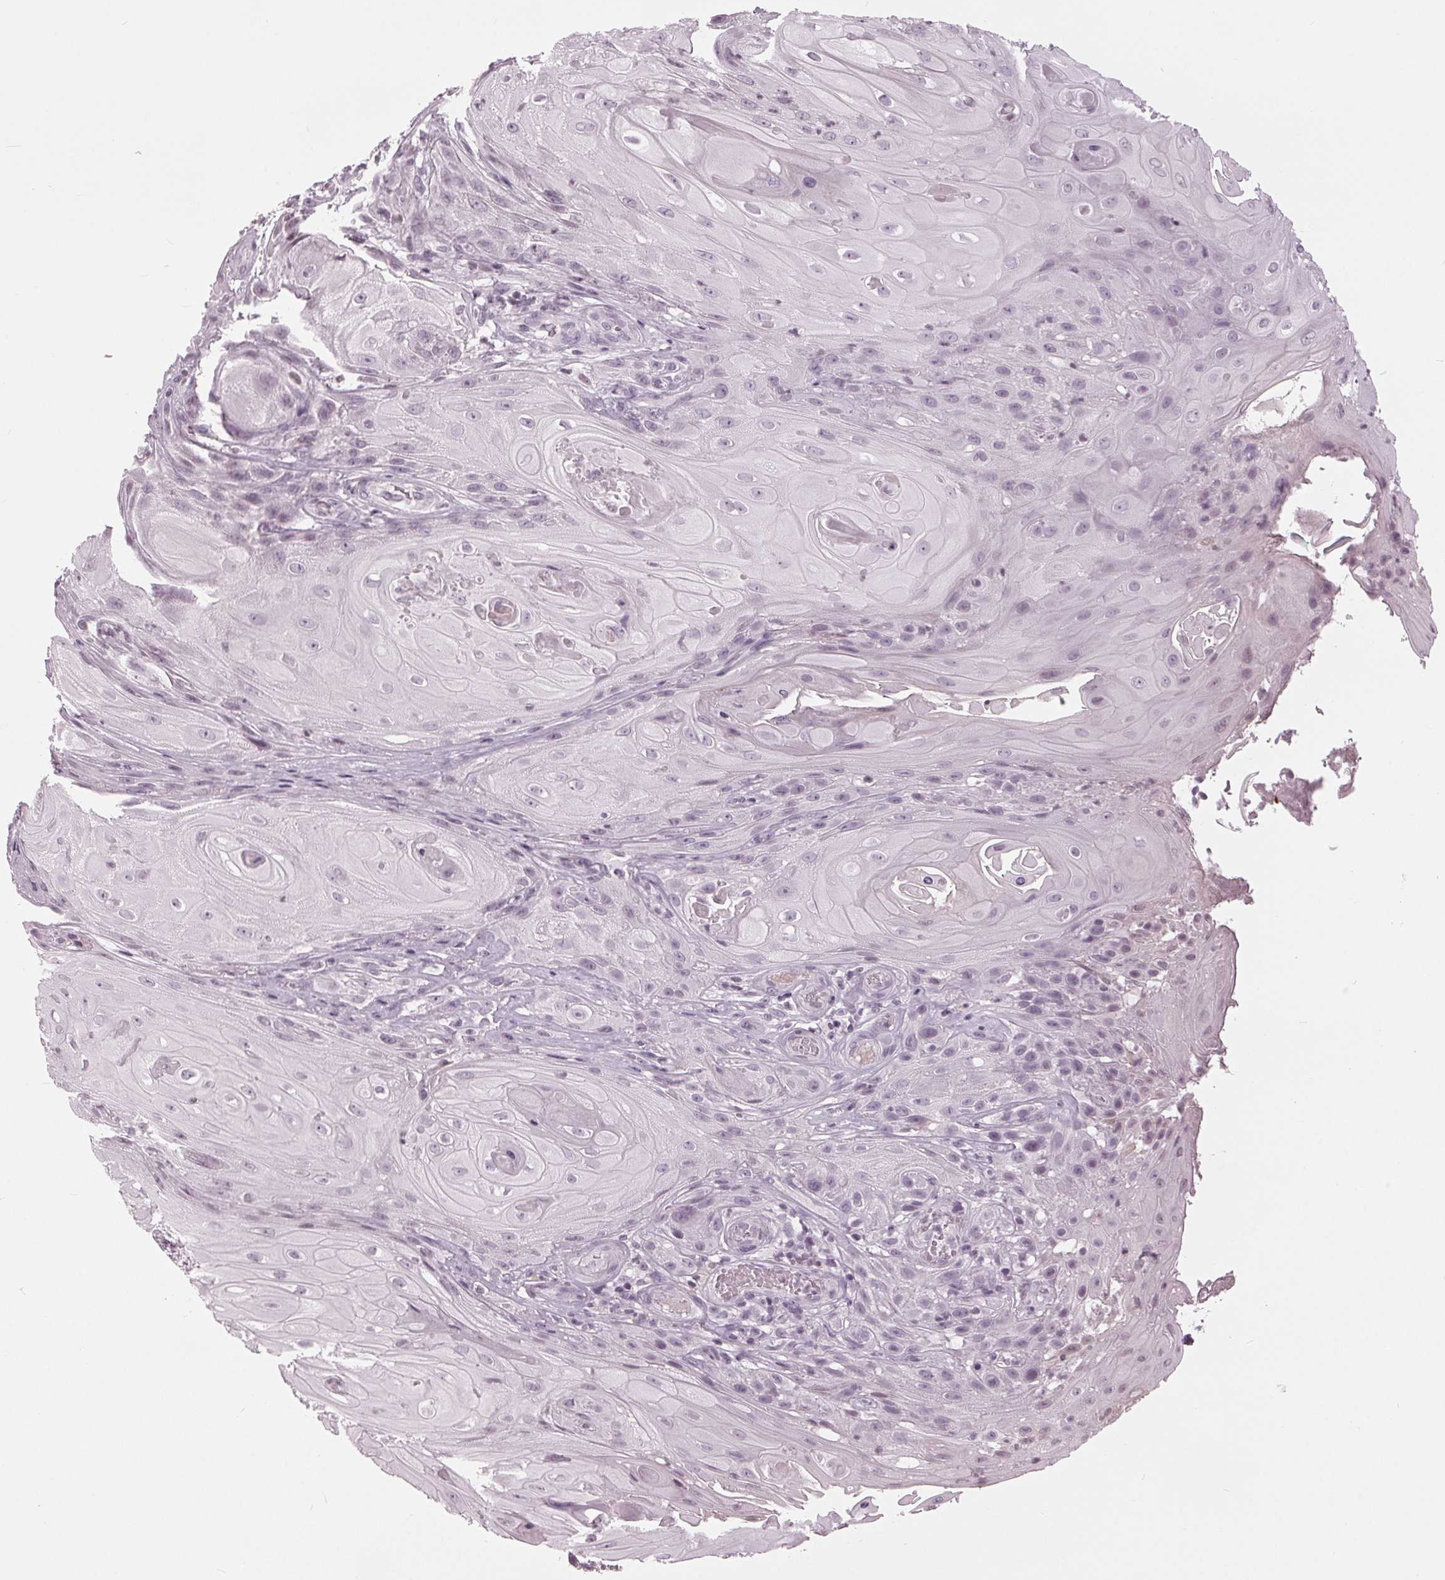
{"staining": {"intensity": "negative", "quantity": "none", "location": "none"}, "tissue": "skin cancer", "cell_type": "Tumor cells", "image_type": "cancer", "snomed": [{"axis": "morphology", "description": "Squamous cell carcinoma, NOS"}, {"axis": "topography", "description": "Skin"}], "caption": "A high-resolution micrograph shows IHC staining of skin cancer, which demonstrates no significant positivity in tumor cells.", "gene": "SLC9A4", "patient": {"sex": "male", "age": 62}}